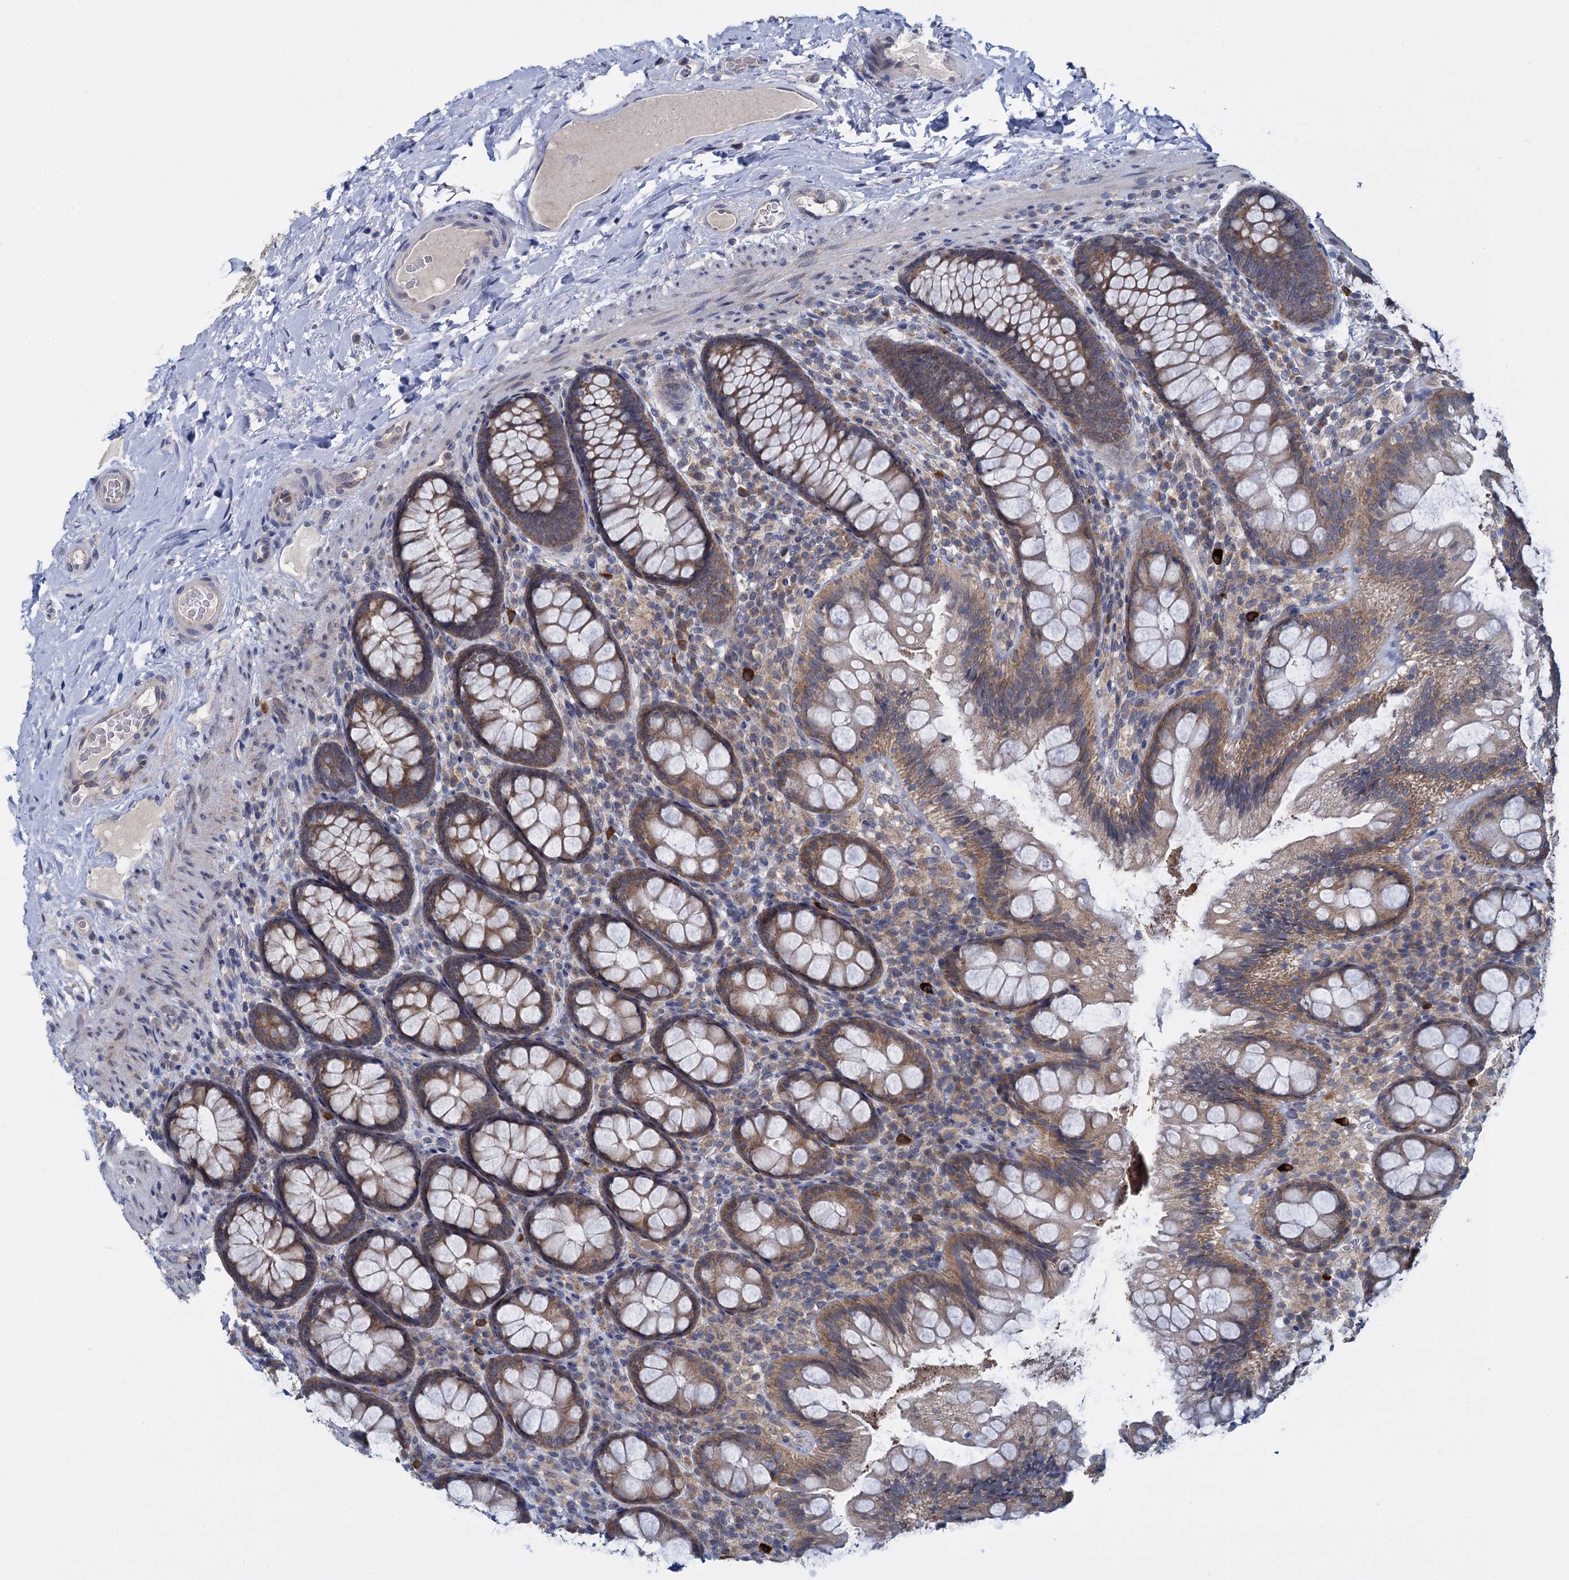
{"staining": {"intensity": "moderate", "quantity": ">75%", "location": "cytoplasmic/membranous"}, "tissue": "rectum", "cell_type": "Glandular cells", "image_type": "normal", "snomed": [{"axis": "morphology", "description": "Normal tissue, NOS"}, {"axis": "topography", "description": "Rectum"}], "caption": "Protein staining exhibits moderate cytoplasmic/membranous staining in approximately >75% of glandular cells in unremarkable rectum. (brown staining indicates protein expression, while blue staining denotes nuclei).", "gene": "GSTM2", "patient": {"sex": "male", "age": 83}}